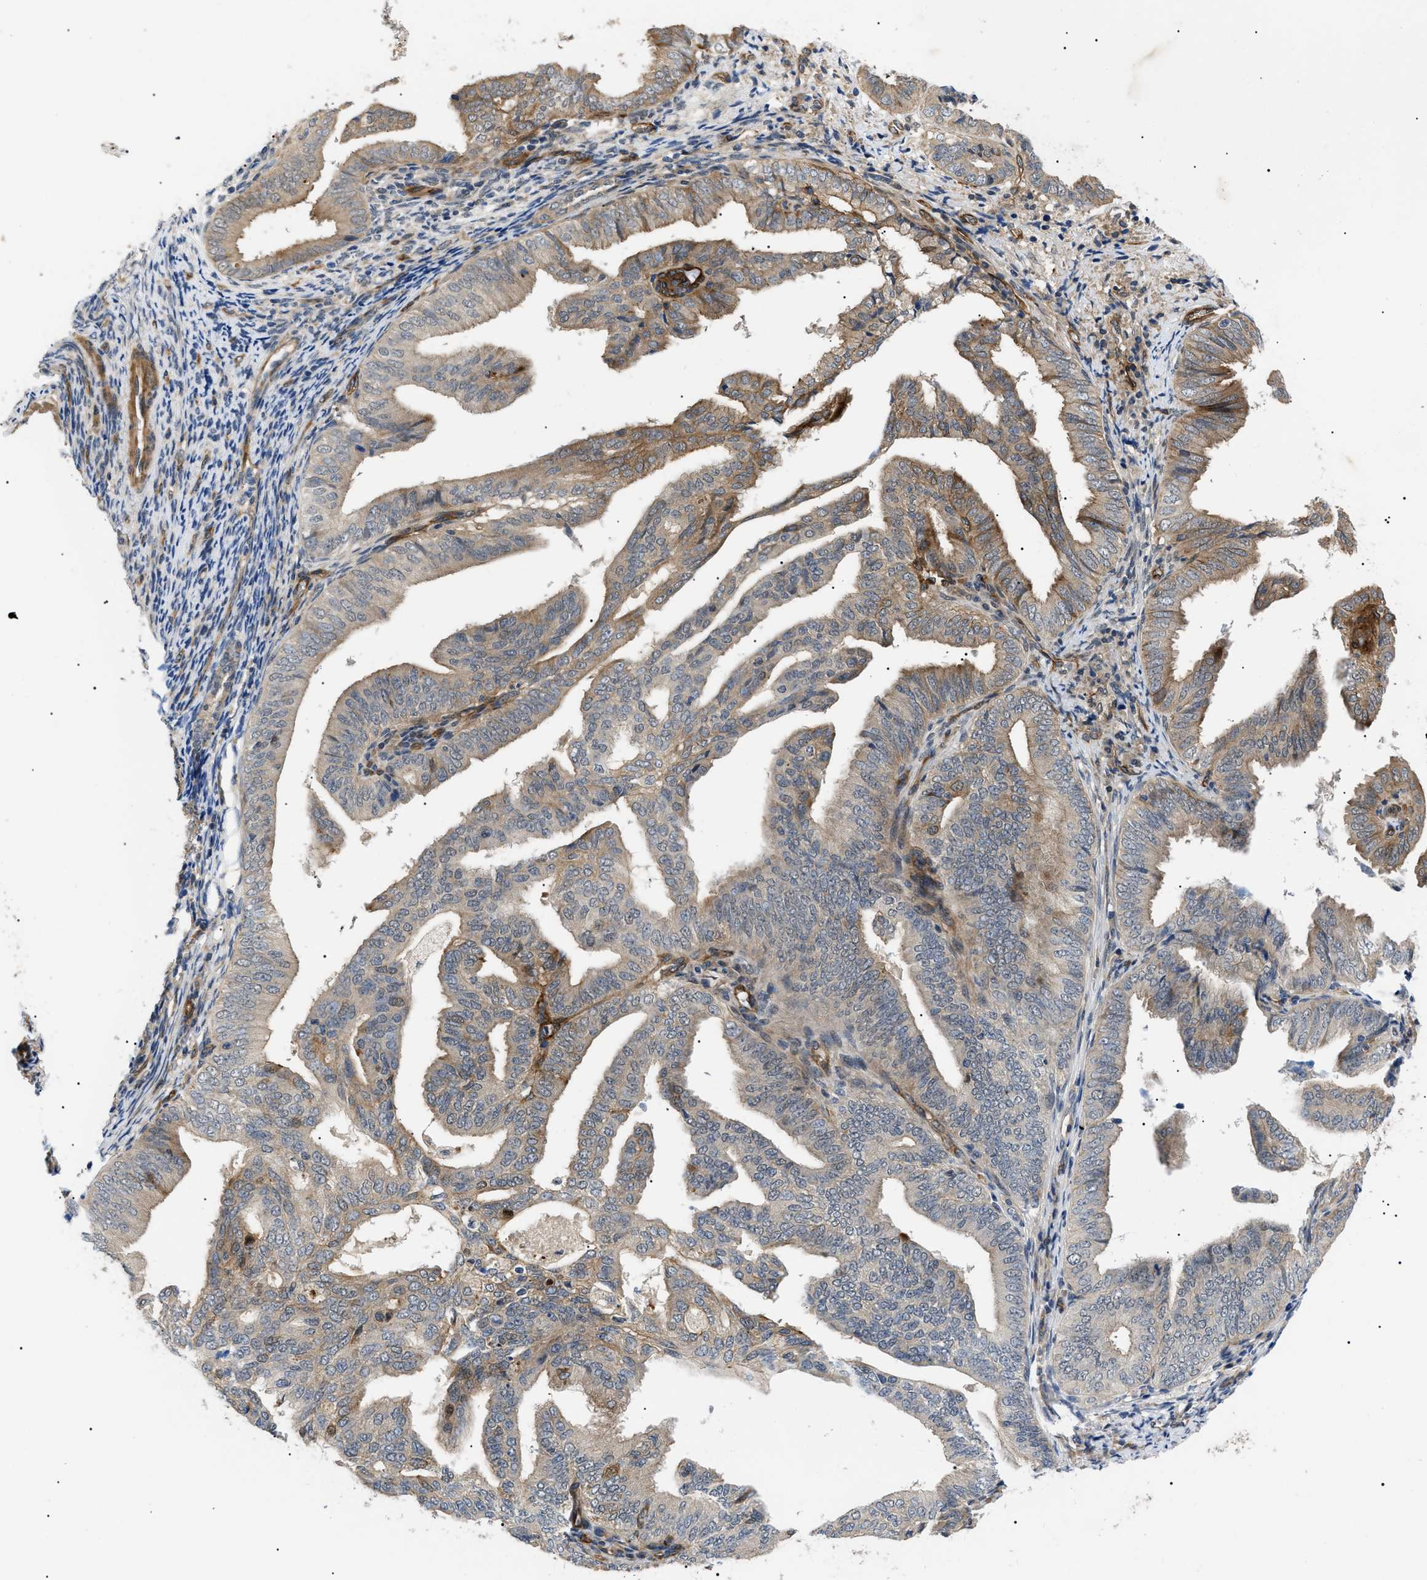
{"staining": {"intensity": "moderate", "quantity": ">75%", "location": "cytoplasmic/membranous"}, "tissue": "endometrial cancer", "cell_type": "Tumor cells", "image_type": "cancer", "snomed": [{"axis": "morphology", "description": "Adenocarcinoma, NOS"}, {"axis": "topography", "description": "Endometrium"}], "caption": "An immunohistochemistry (IHC) photomicrograph of neoplastic tissue is shown. Protein staining in brown labels moderate cytoplasmic/membranous positivity in endometrial cancer within tumor cells.", "gene": "CRCP", "patient": {"sex": "female", "age": 58}}